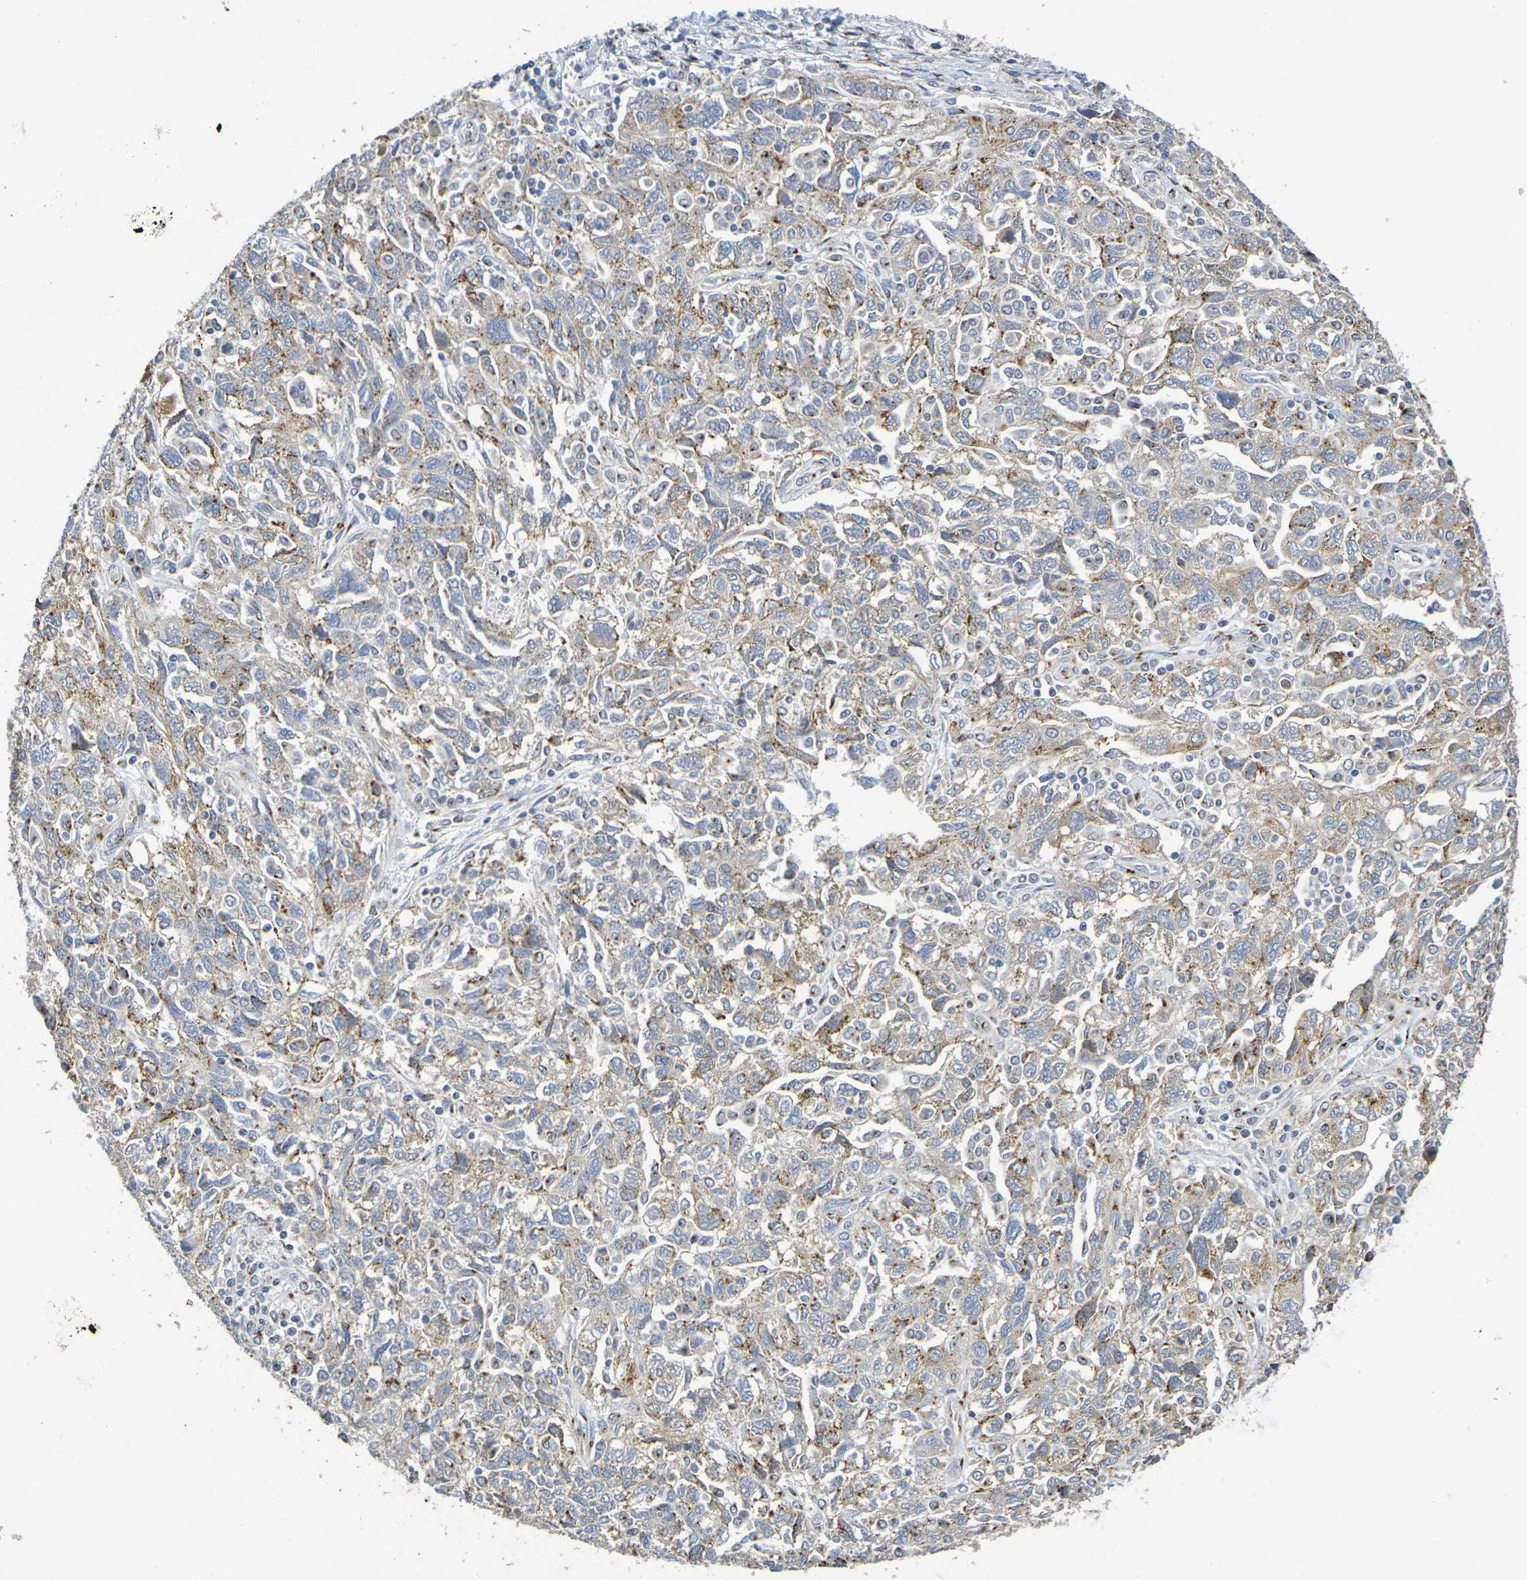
{"staining": {"intensity": "moderate", "quantity": ">75%", "location": "cytoplasmic/membranous"}, "tissue": "ovarian cancer", "cell_type": "Tumor cells", "image_type": "cancer", "snomed": [{"axis": "morphology", "description": "Carcinoma, NOS"}, {"axis": "morphology", "description": "Cystadenocarcinoma, serous, NOS"}, {"axis": "topography", "description": "Ovary"}], "caption": "Carcinoma (ovarian) stained with a protein marker reveals moderate staining in tumor cells.", "gene": "DCP2", "patient": {"sex": "female", "age": 69}}